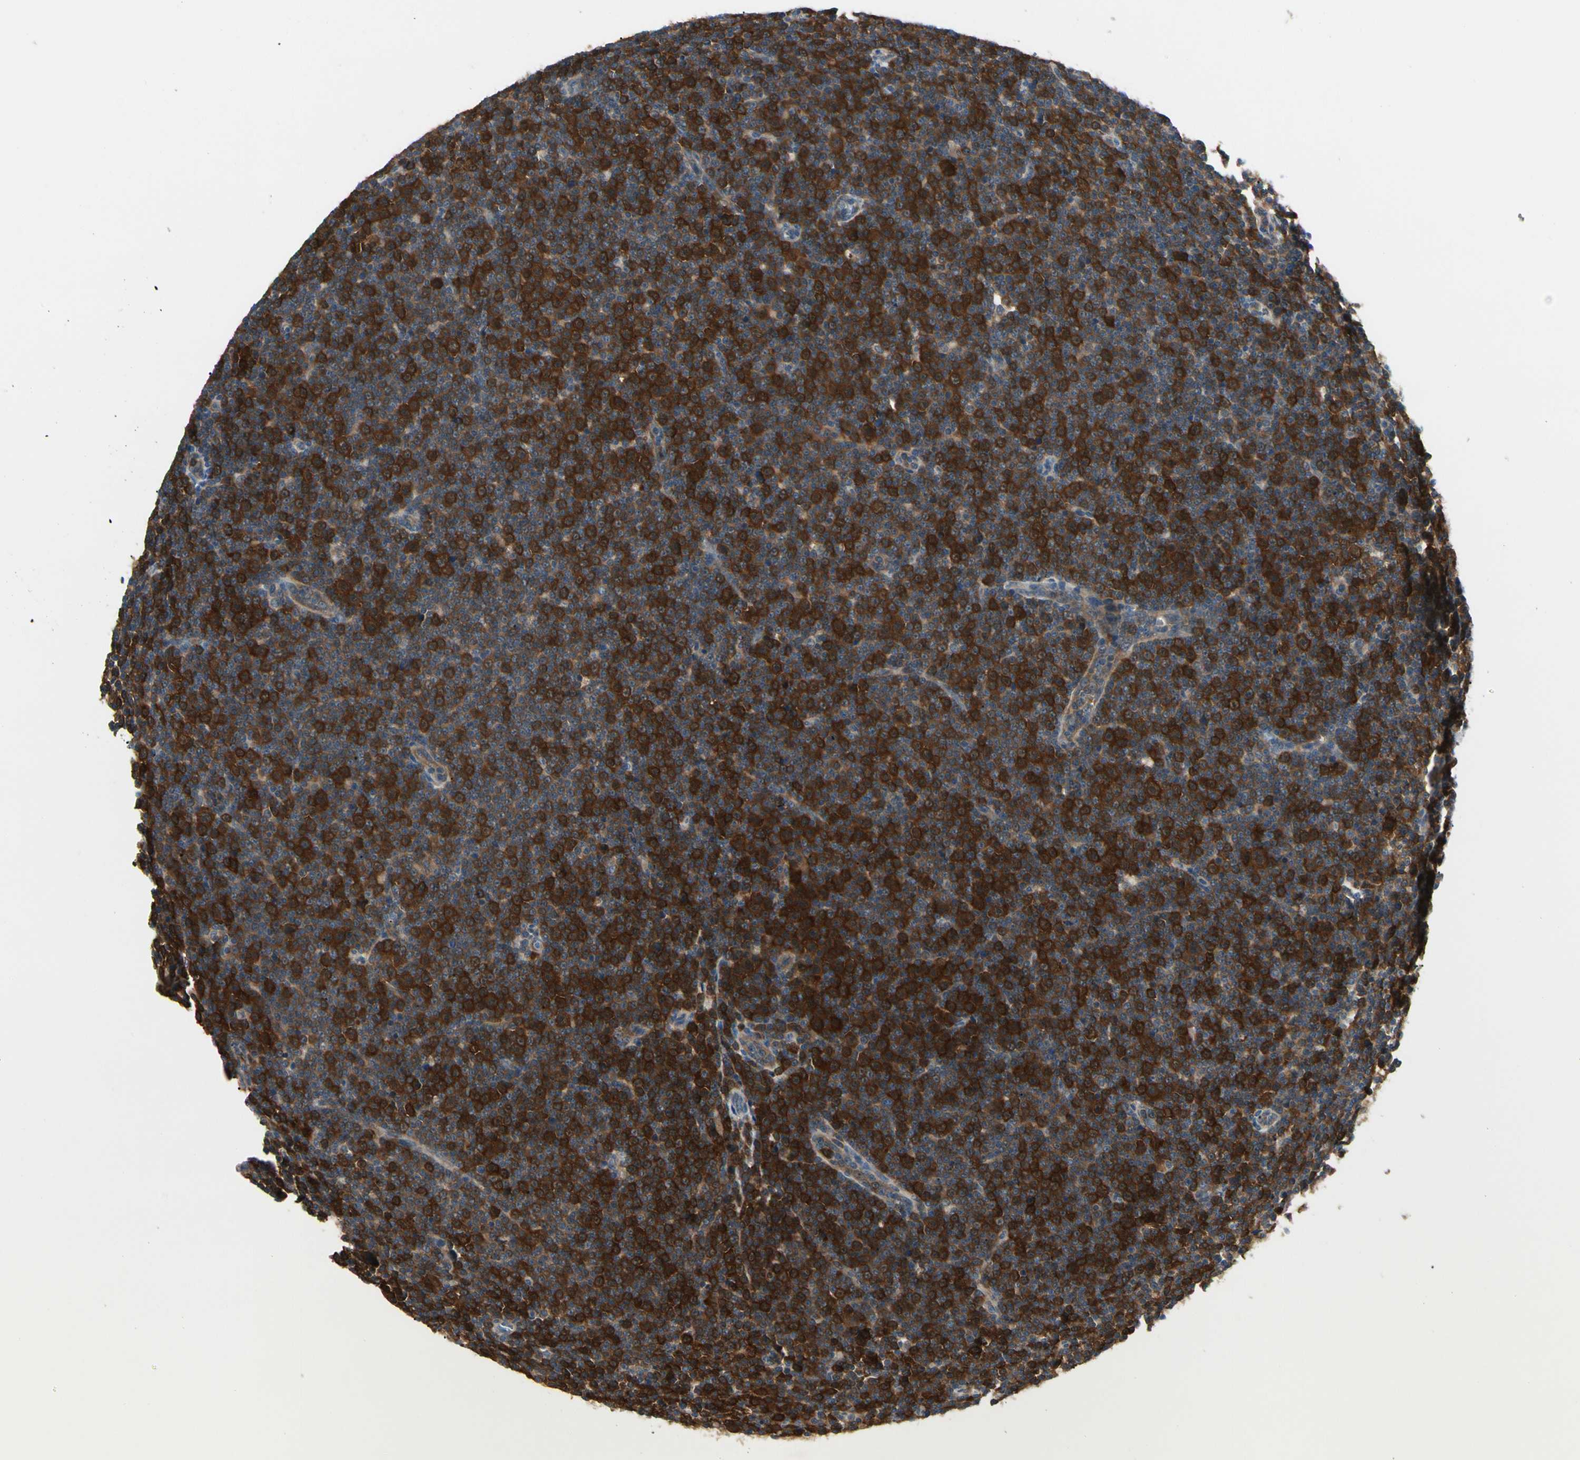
{"staining": {"intensity": "strong", "quantity": ">75%", "location": "cytoplasmic/membranous"}, "tissue": "lymphoma", "cell_type": "Tumor cells", "image_type": "cancer", "snomed": [{"axis": "morphology", "description": "Malignant lymphoma, non-Hodgkin's type, Low grade"}, {"axis": "topography", "description": "Lymph node"}], "caption": "Protein staining demonstrates strong cytoplasmic/membranous expression in approximately >75% of tumor cells in lymphoma. The staining was performed using DAB (3,3'-diaminobenzidine) to visualize the protein expression in brown, while the nuclei were stained in blue with hematoxylin (Magnification: 20x).", "gene": "NME1-NME2", "patient": {"sex": "female", "age": 67}}